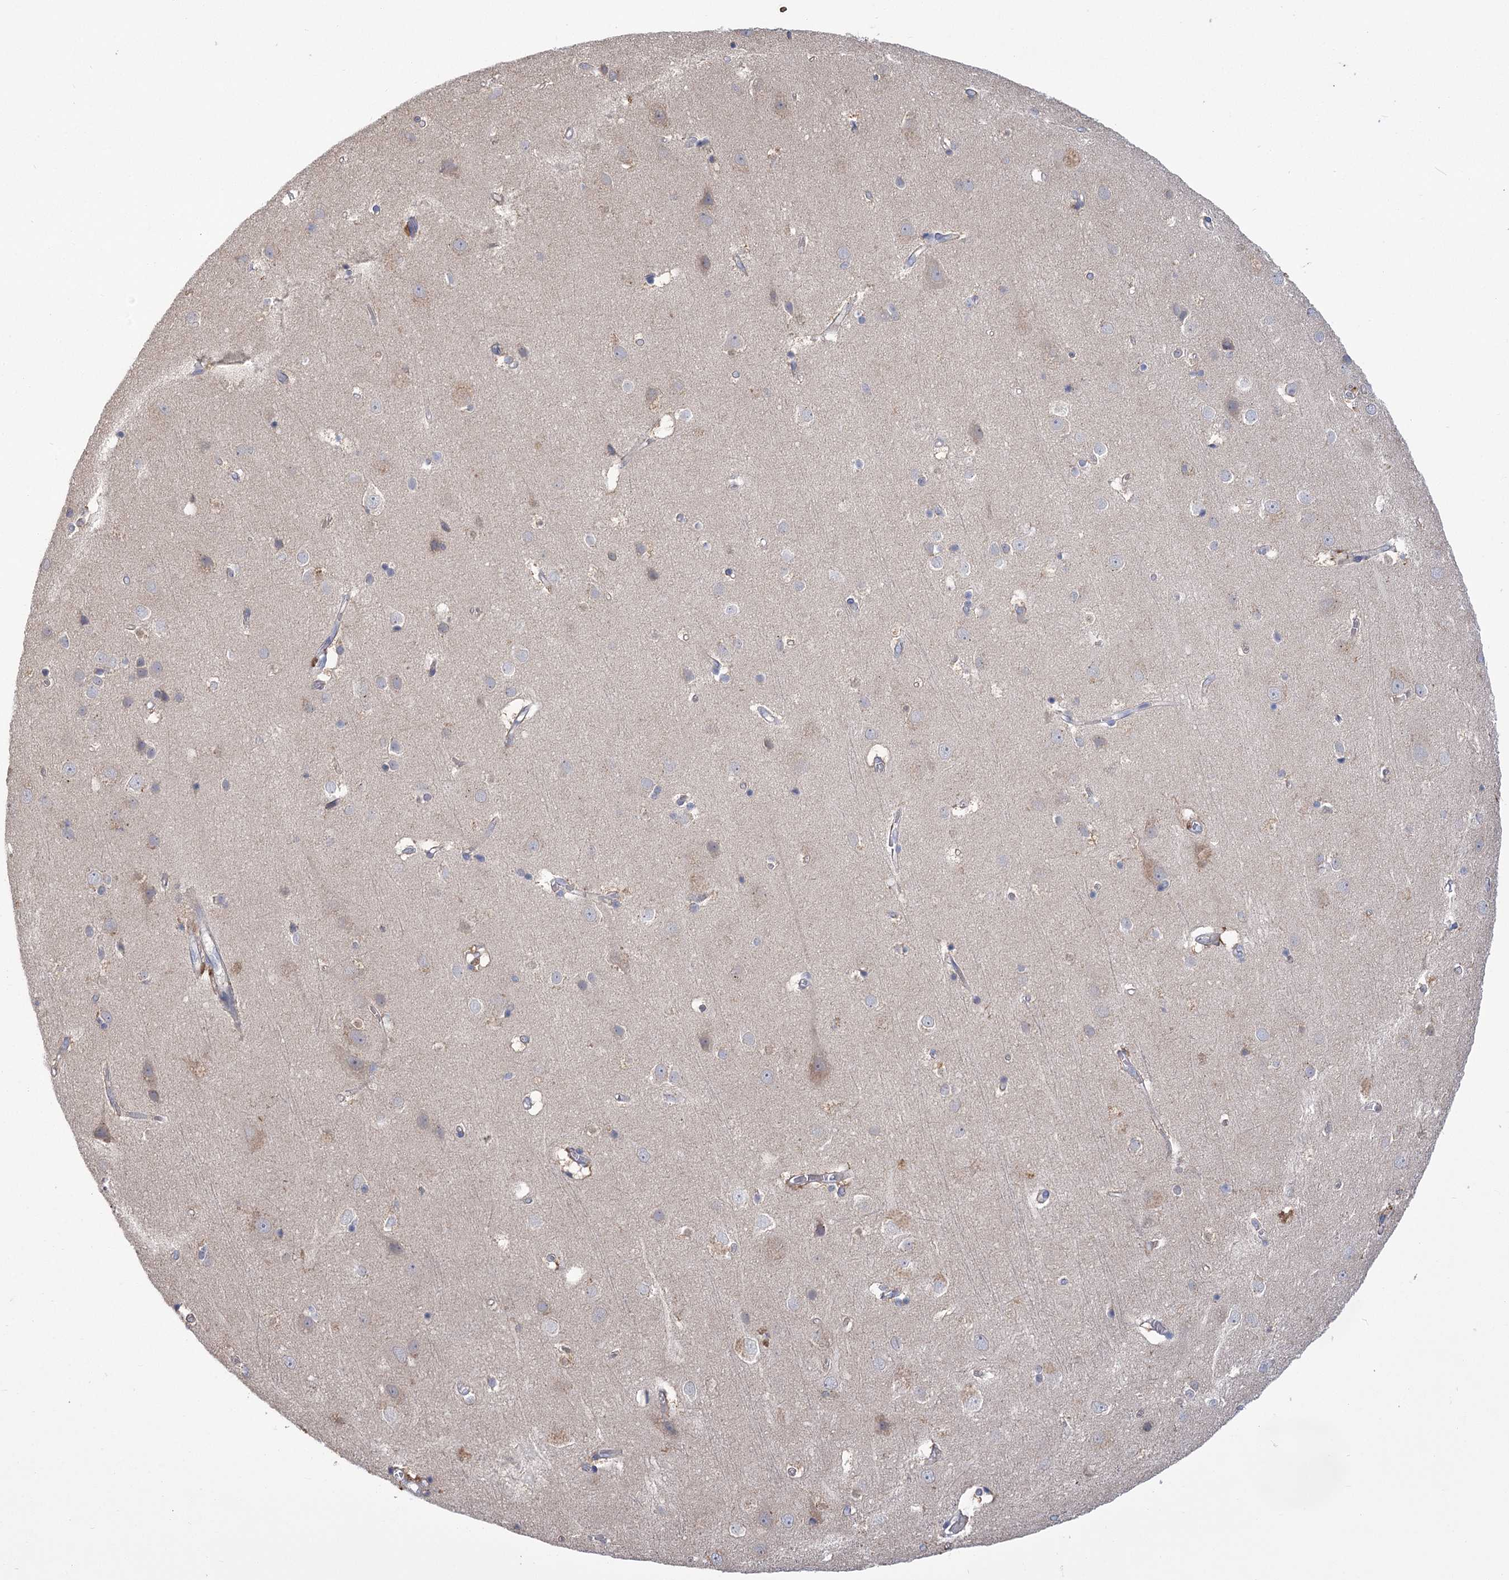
{"staining": {"intensity": "negative", "quantity": "none", "location": "none"}, "tissue": "cerebral cortex", "cell_type": "Endothelial cells", "image_type": "normal", "snomed": [{"axis": "morphology", "description": "Normal tissue, NOS"}, {"axis": "topography", "description": "Cerebral cortex"}], "caption": "Endothelial cells show no significant protein positivity in unremarkable cerebral cortex. (DAB (3,3'-diaminobenzidine) IHC visualized using brightfield microscopy, high magnification).", "gene": "PBLD", "patient": {"sex": "male", "age": 54}}